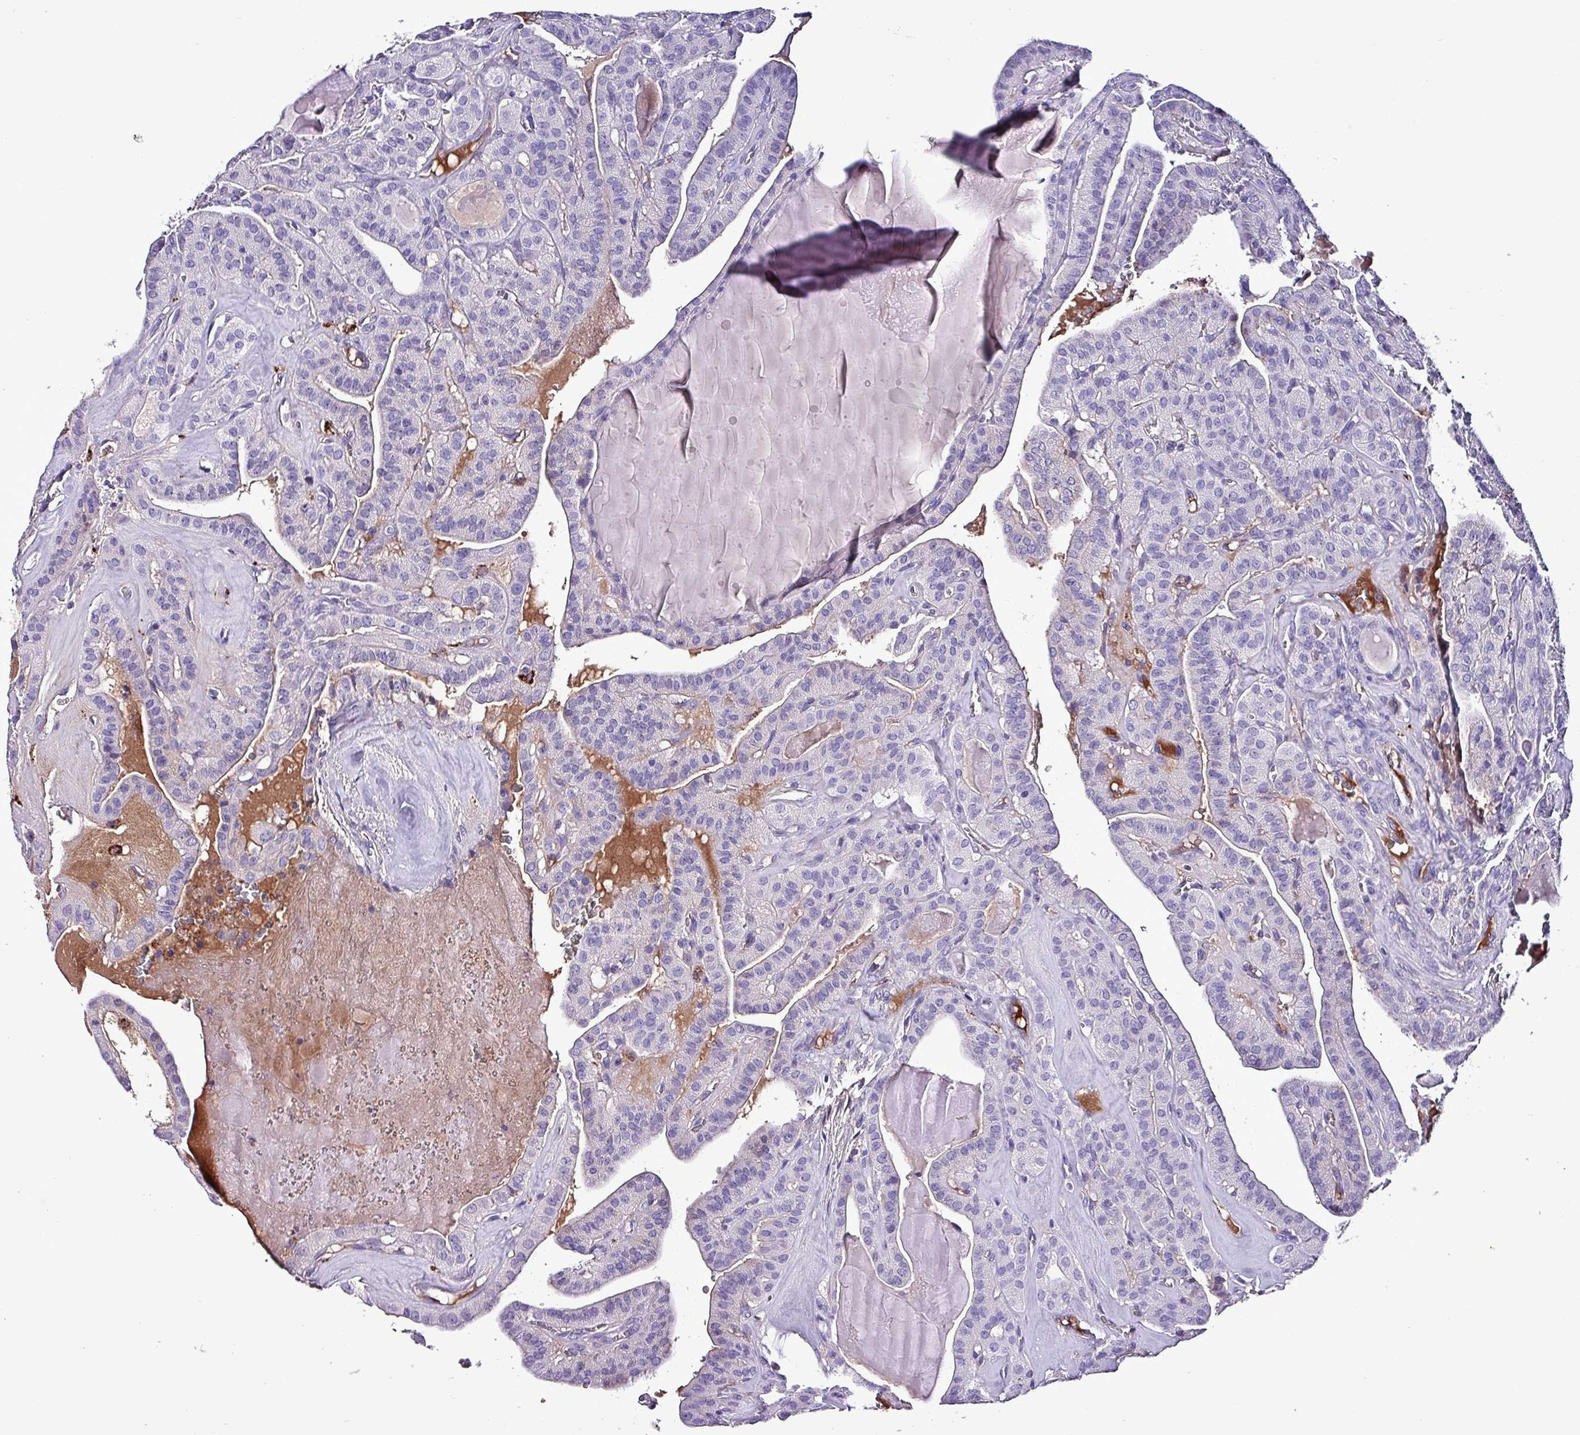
{"staining": {"intensity": "negative", "quantity": "none", "location": "none"}, "tissue": "thyroid cancer", "cell_type": "Tumor cells", "image_type": "cancer", "snomed": [{"axis": "morphology", "description": "Papillary adenocarcinoma, NOS"}, {"axis": "topography", "description": "Thyroid gland"}], "caption": "Protein analysis of thyroid papillary adenocarcinoma reveals no significant expression in tumor cells. (IHC, brightfield microscopy, high magnification).", "gene": "HP", "patient": {"sex": "male", "age": 52}}